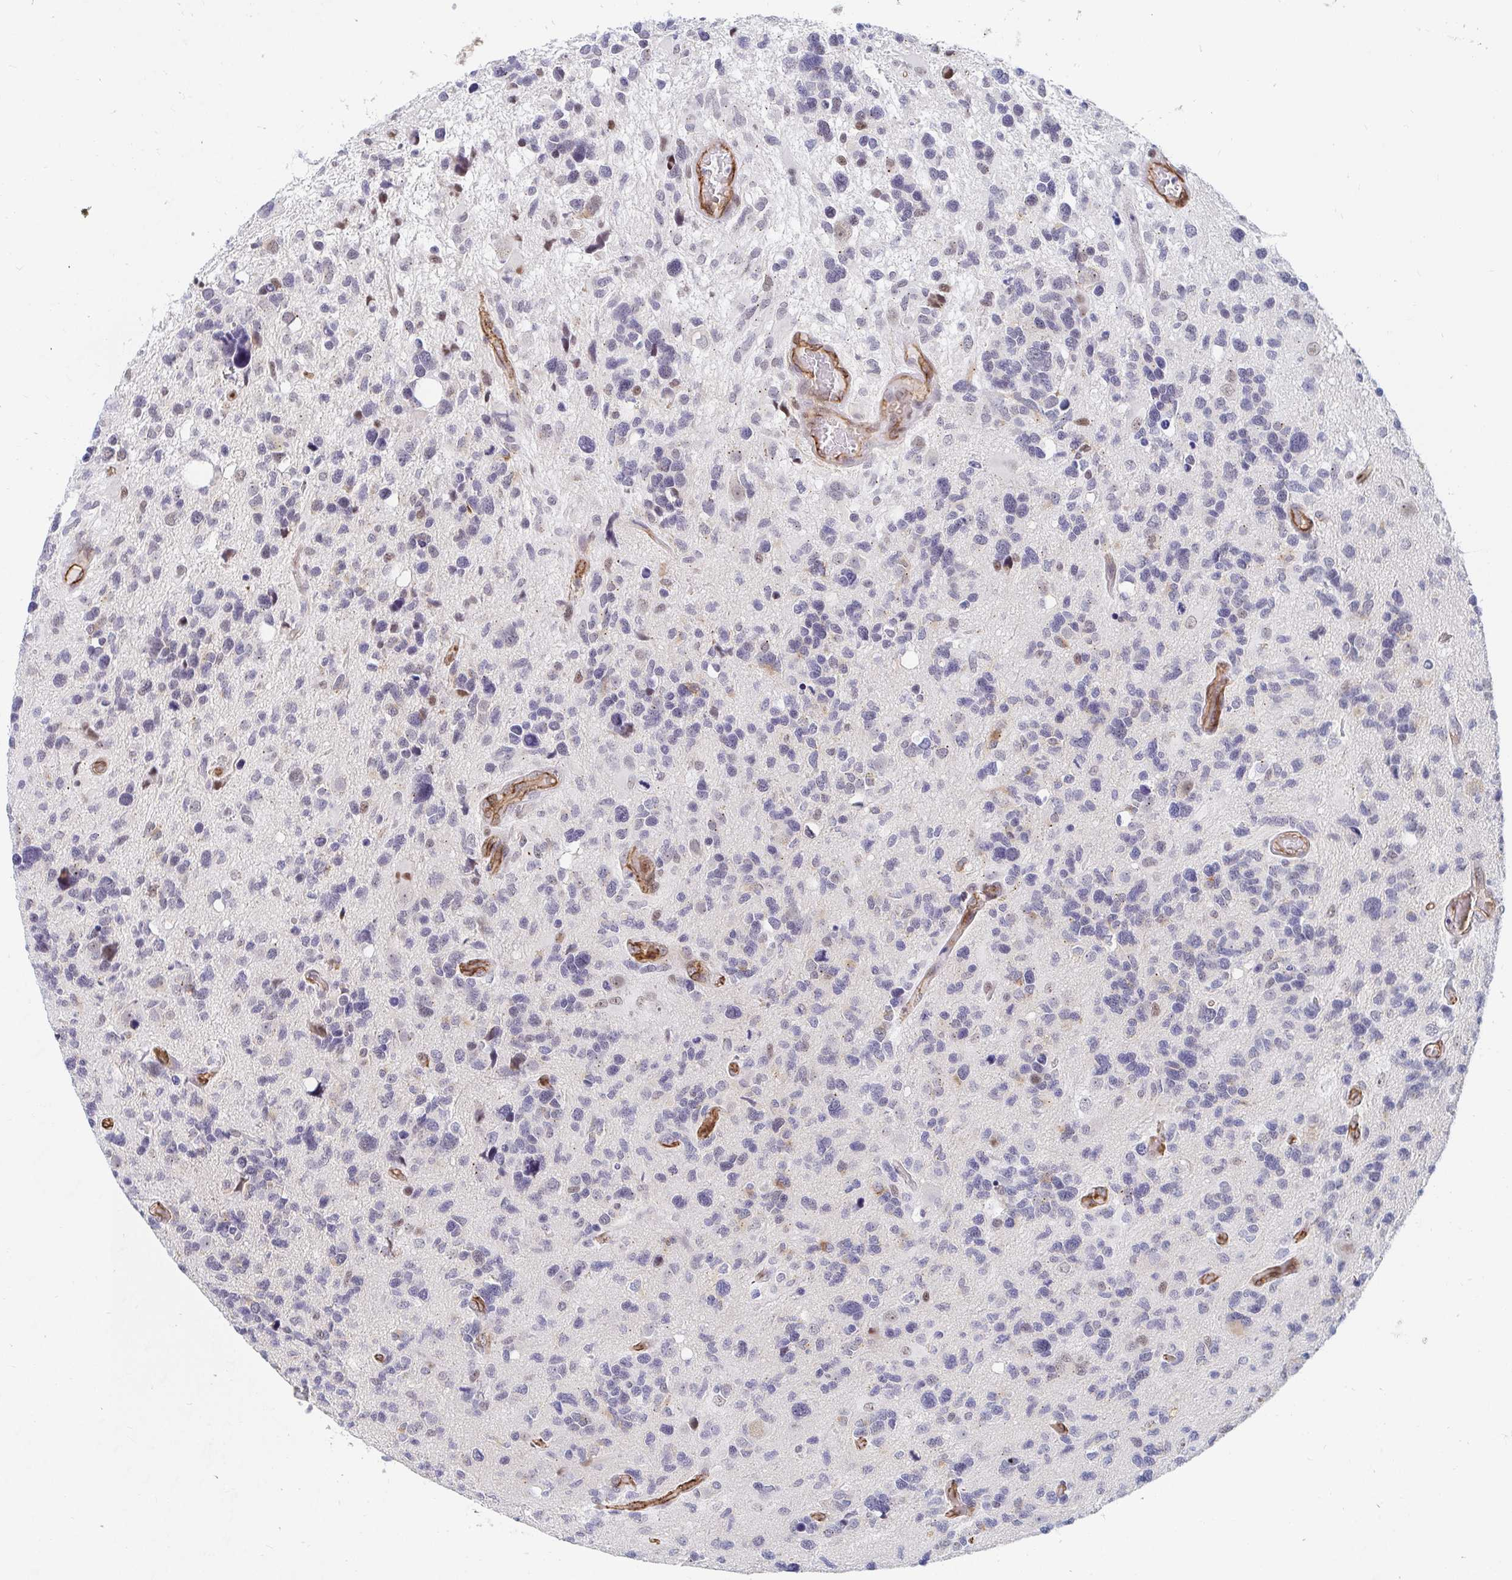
{"staining": {"intensity": "negative", "quantity": "none", "location": "none"}, "tissue": "glioma", "cell_type": "Tumor cells", "image_type": "cancer", "snomed": [{"axis": "morphology", "description": "Glioma, malignant, High grade"}, {"axis": "topography", "description": "Brain"}], "caption": "Tumor cells are negative for brown protein staining in glioma.", "gene": "COL28A1", "patient": {"sex": "male", "age": 49}}